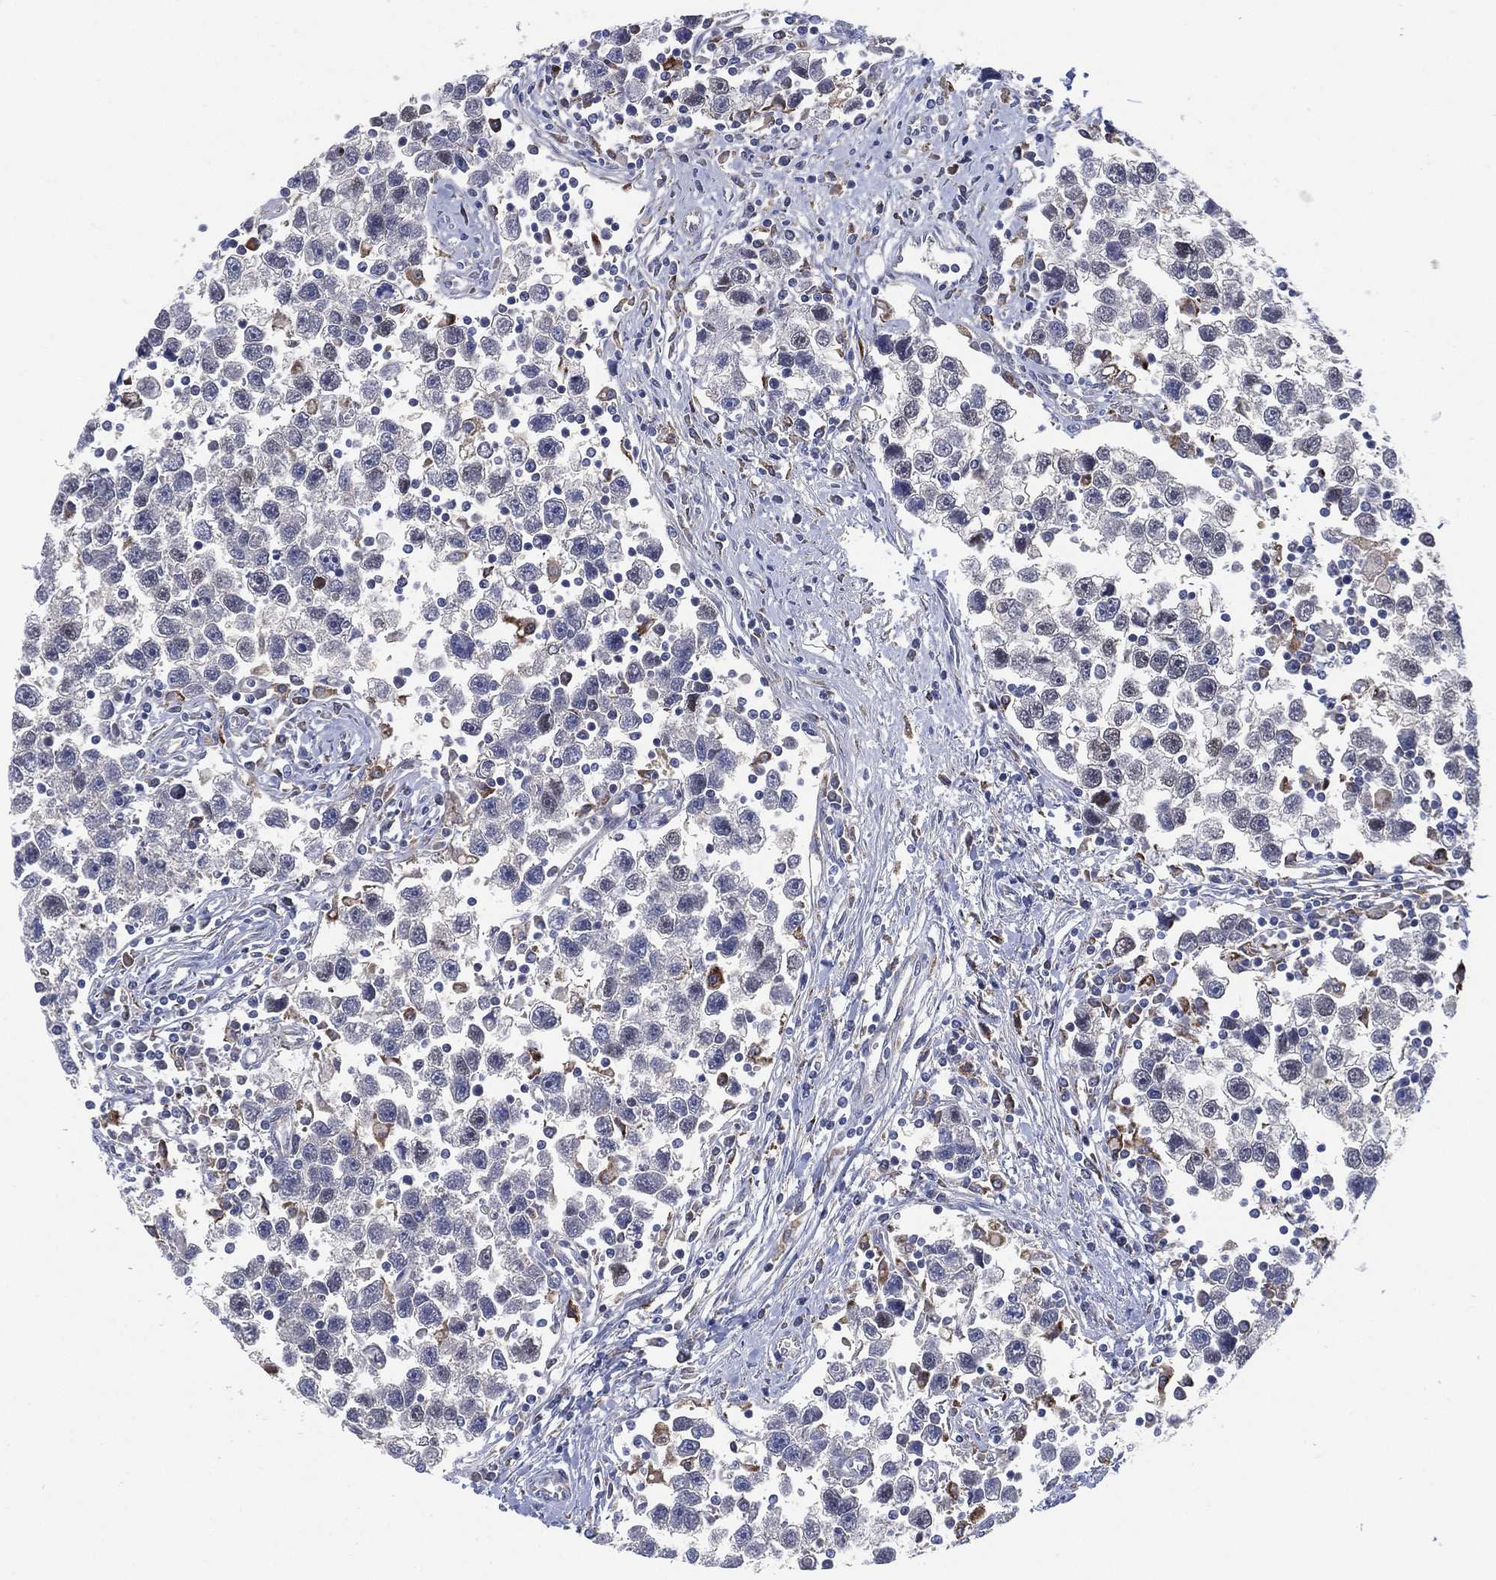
{"staining": {"intensity": "negative", "quantity": "none", "location": "none"}, "tissue": "testis cancer", "cell_type": "Tumor cells", "image_type": "cancer", "snomed": [{"axis": "morphology", "description": "Seminoma, NOS"}, {"axis": "topography", "description": "Testis"}], "caption": "Micrograph shows no significant protein expression in tumor cells of testis seminoma.", "gene": "FES", "patient": {"sex": "male", "age": 30}}